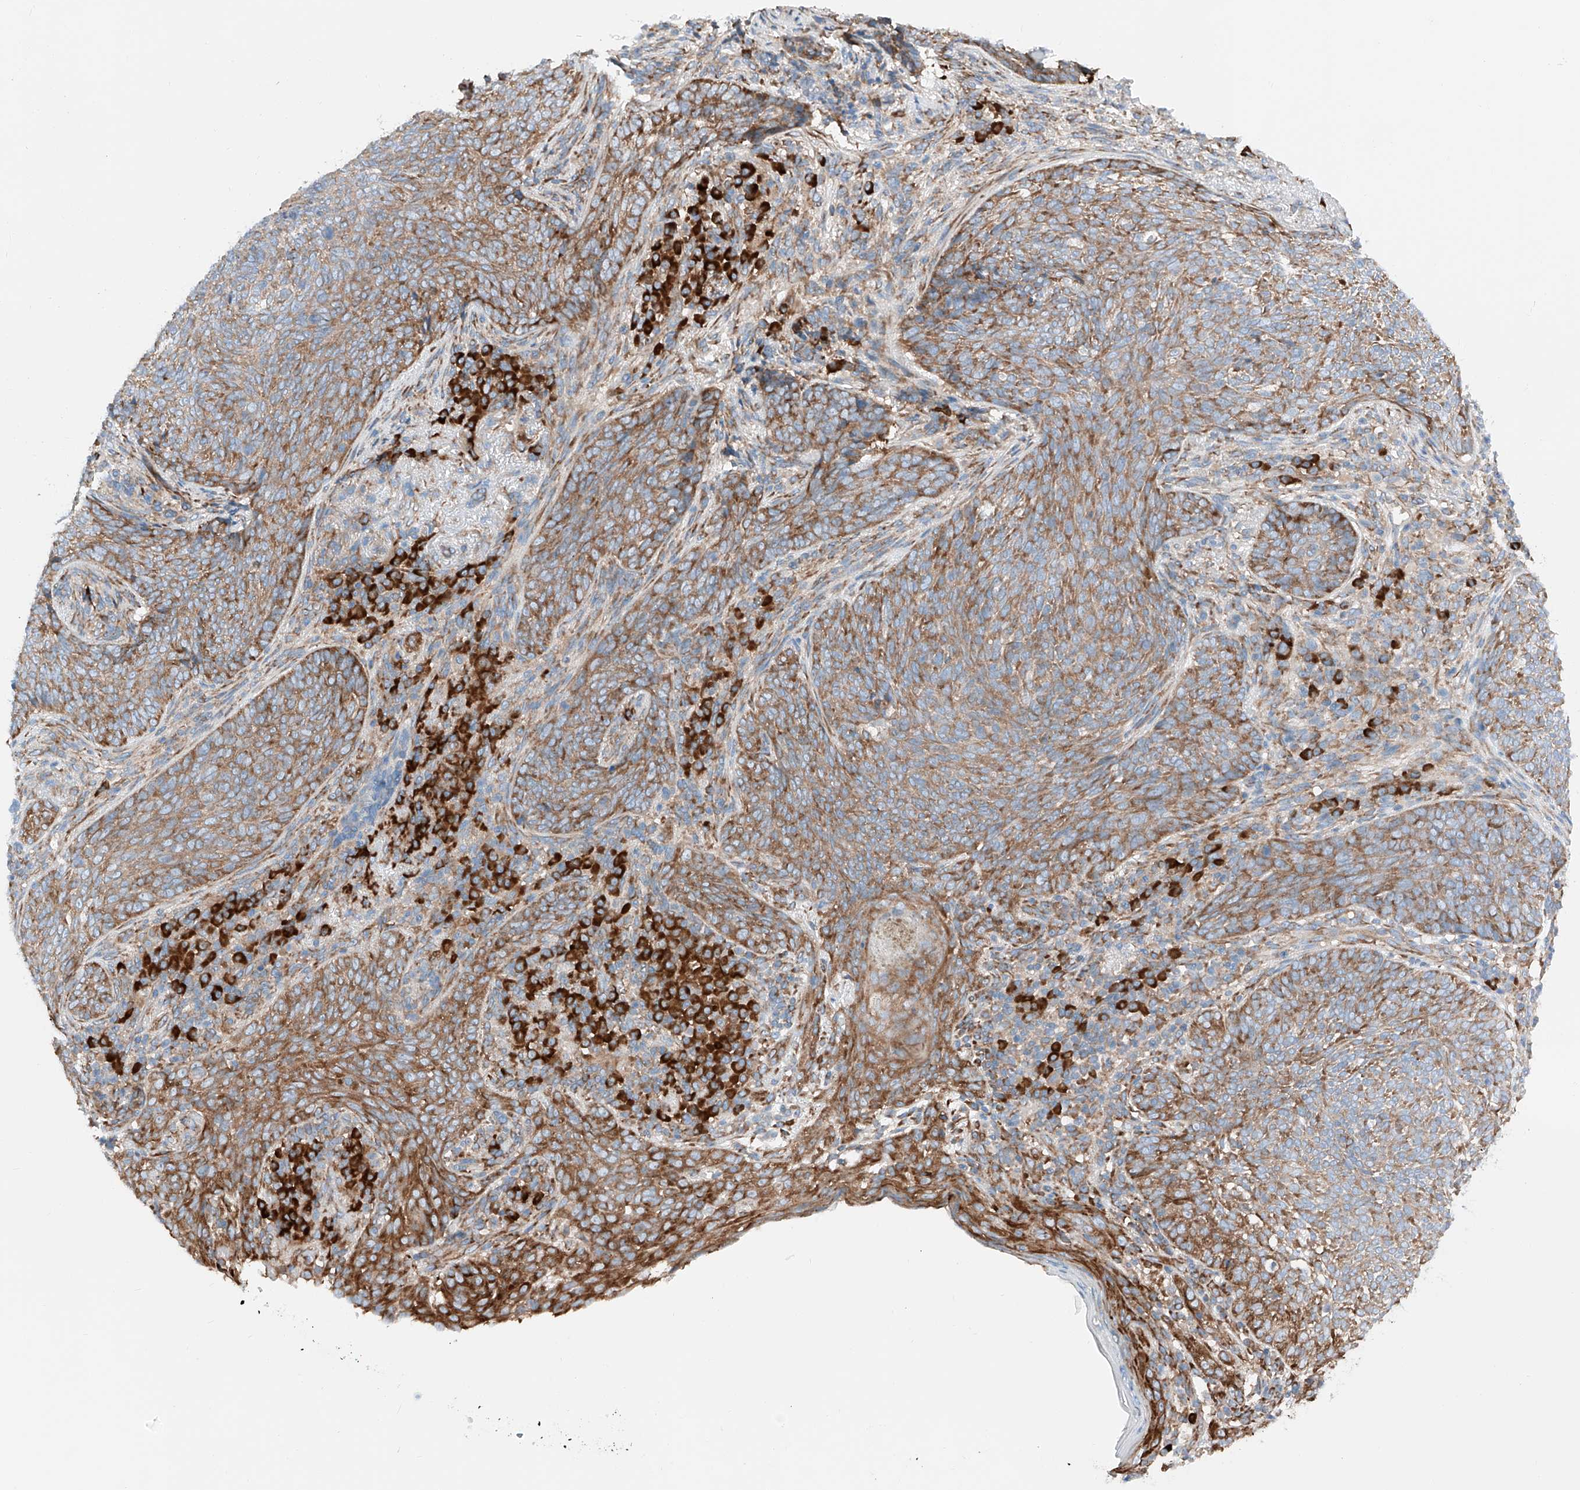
{"staining": {"intensity": "moderate", "quantity": ">75%", "location": "cytoplasmic/membranous"}, "tissue": "skin cancer", "cell_type": "Tumor cells", "image_type": "cancer", "snomed": [{"axis": "morphology", "description": "Basal cell carcinoma"}, {"axis": "topography", "description": "Skin"}], "caption": "Immunohistochemical staining of human skin cancer (basal cell carcinoma) displays medium levels of moderate cytoplasmic/membranous positivity in about >75% of tumor cells.", "gene": "CRELD1", "patient": {"sex": "male", "age": 85}}